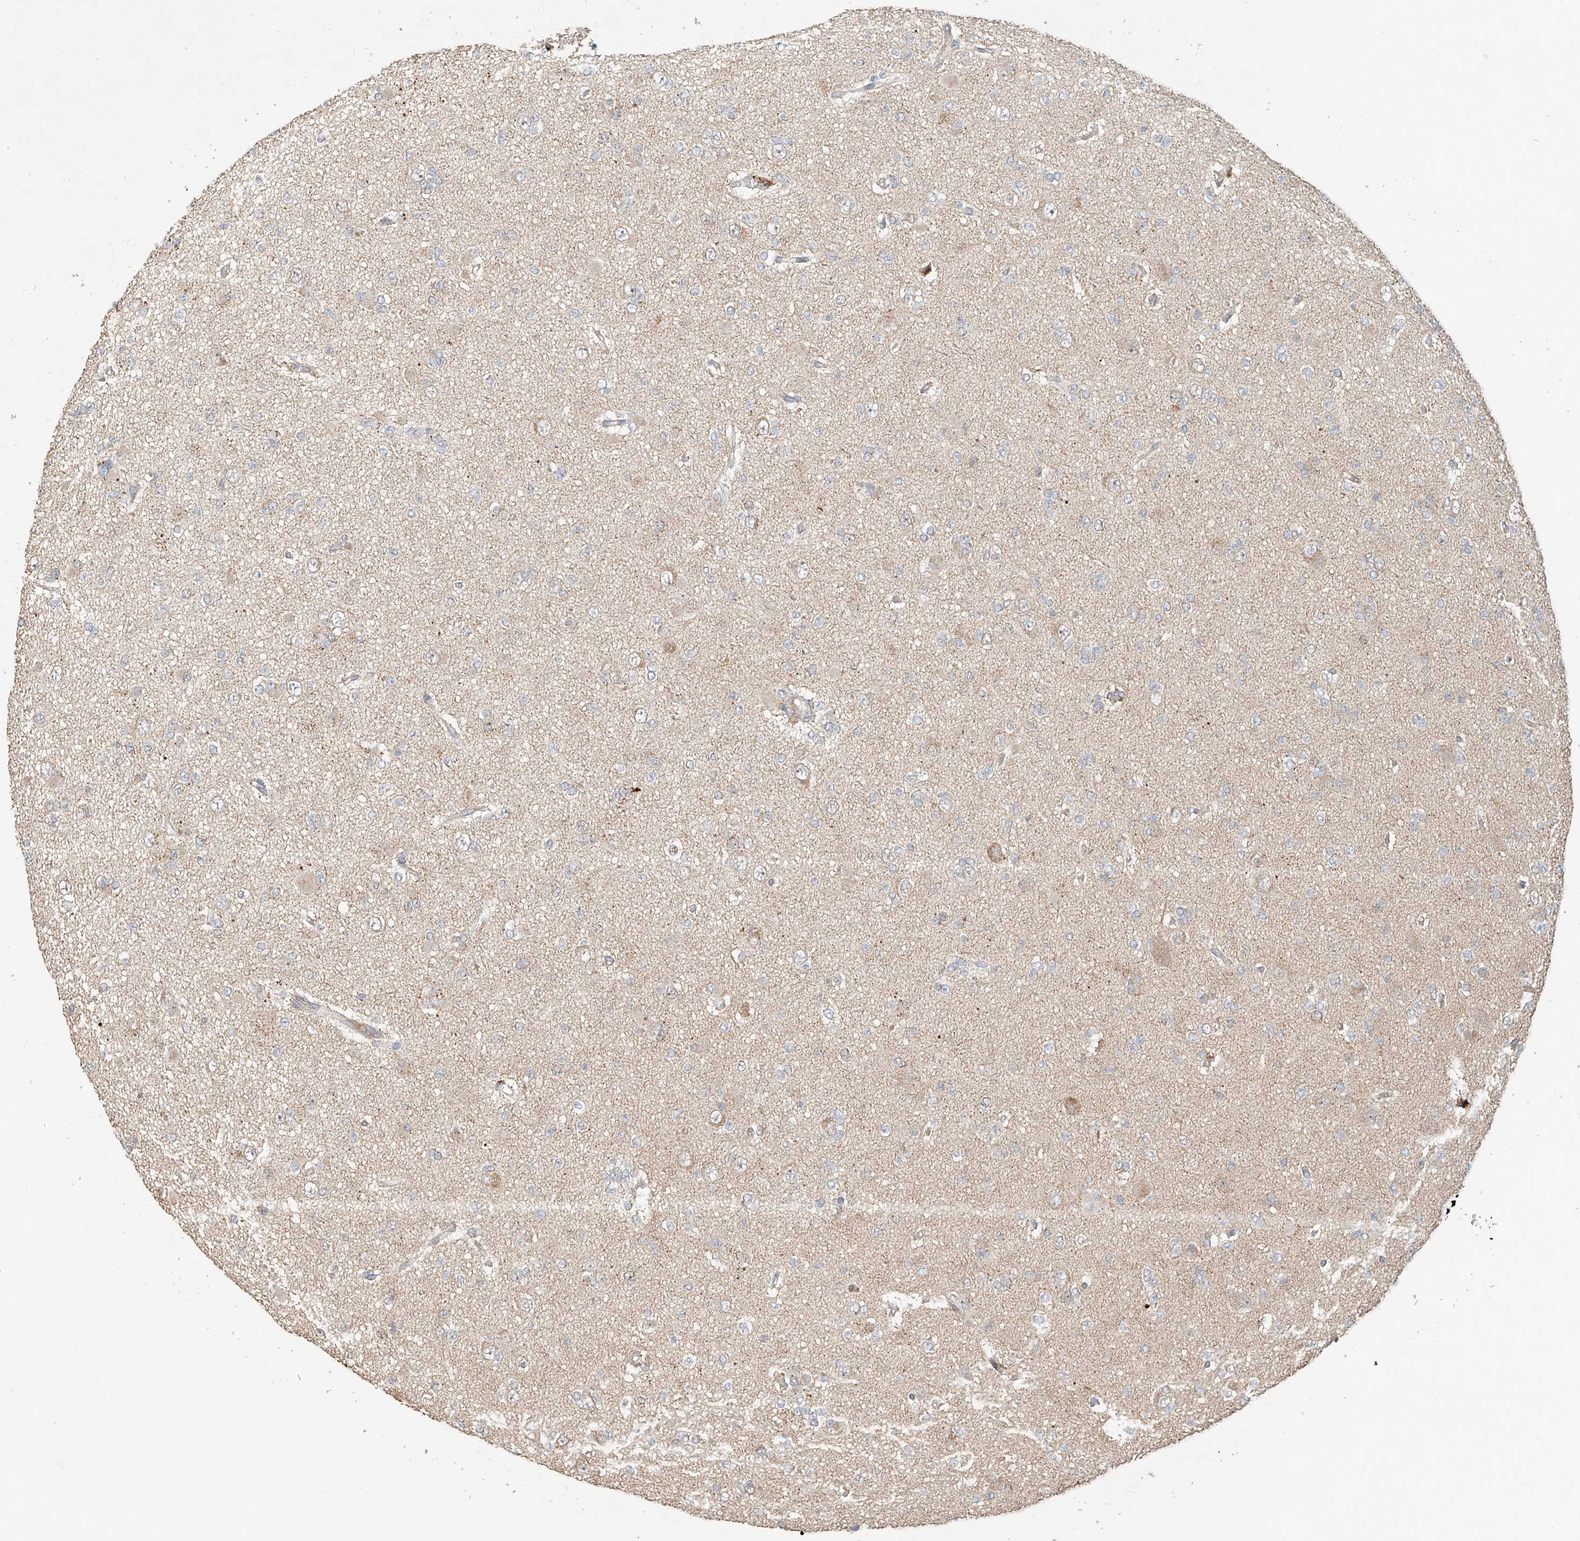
{"staining": {"intensity": "negative", "quantity": "none", "location": "none"}, "tissue": "glioma", "cell_type": "Tumor cells", "image_type": "cancer", "snomed": [{"axis": "morphology", "description": "Glioma, malignant, Low grade"}, {"axis": "topography", "description": "Brain"}], "caption": "High magnification brightfield microscopy of glioma stained with DAB (3,3'-diaminobenzidine) (brown) and counterstained with hematoxylin (blue): tumor cells show no significant expression.", "gene": "TMEM61", "patient": {"sex": "female", "age": 22}}